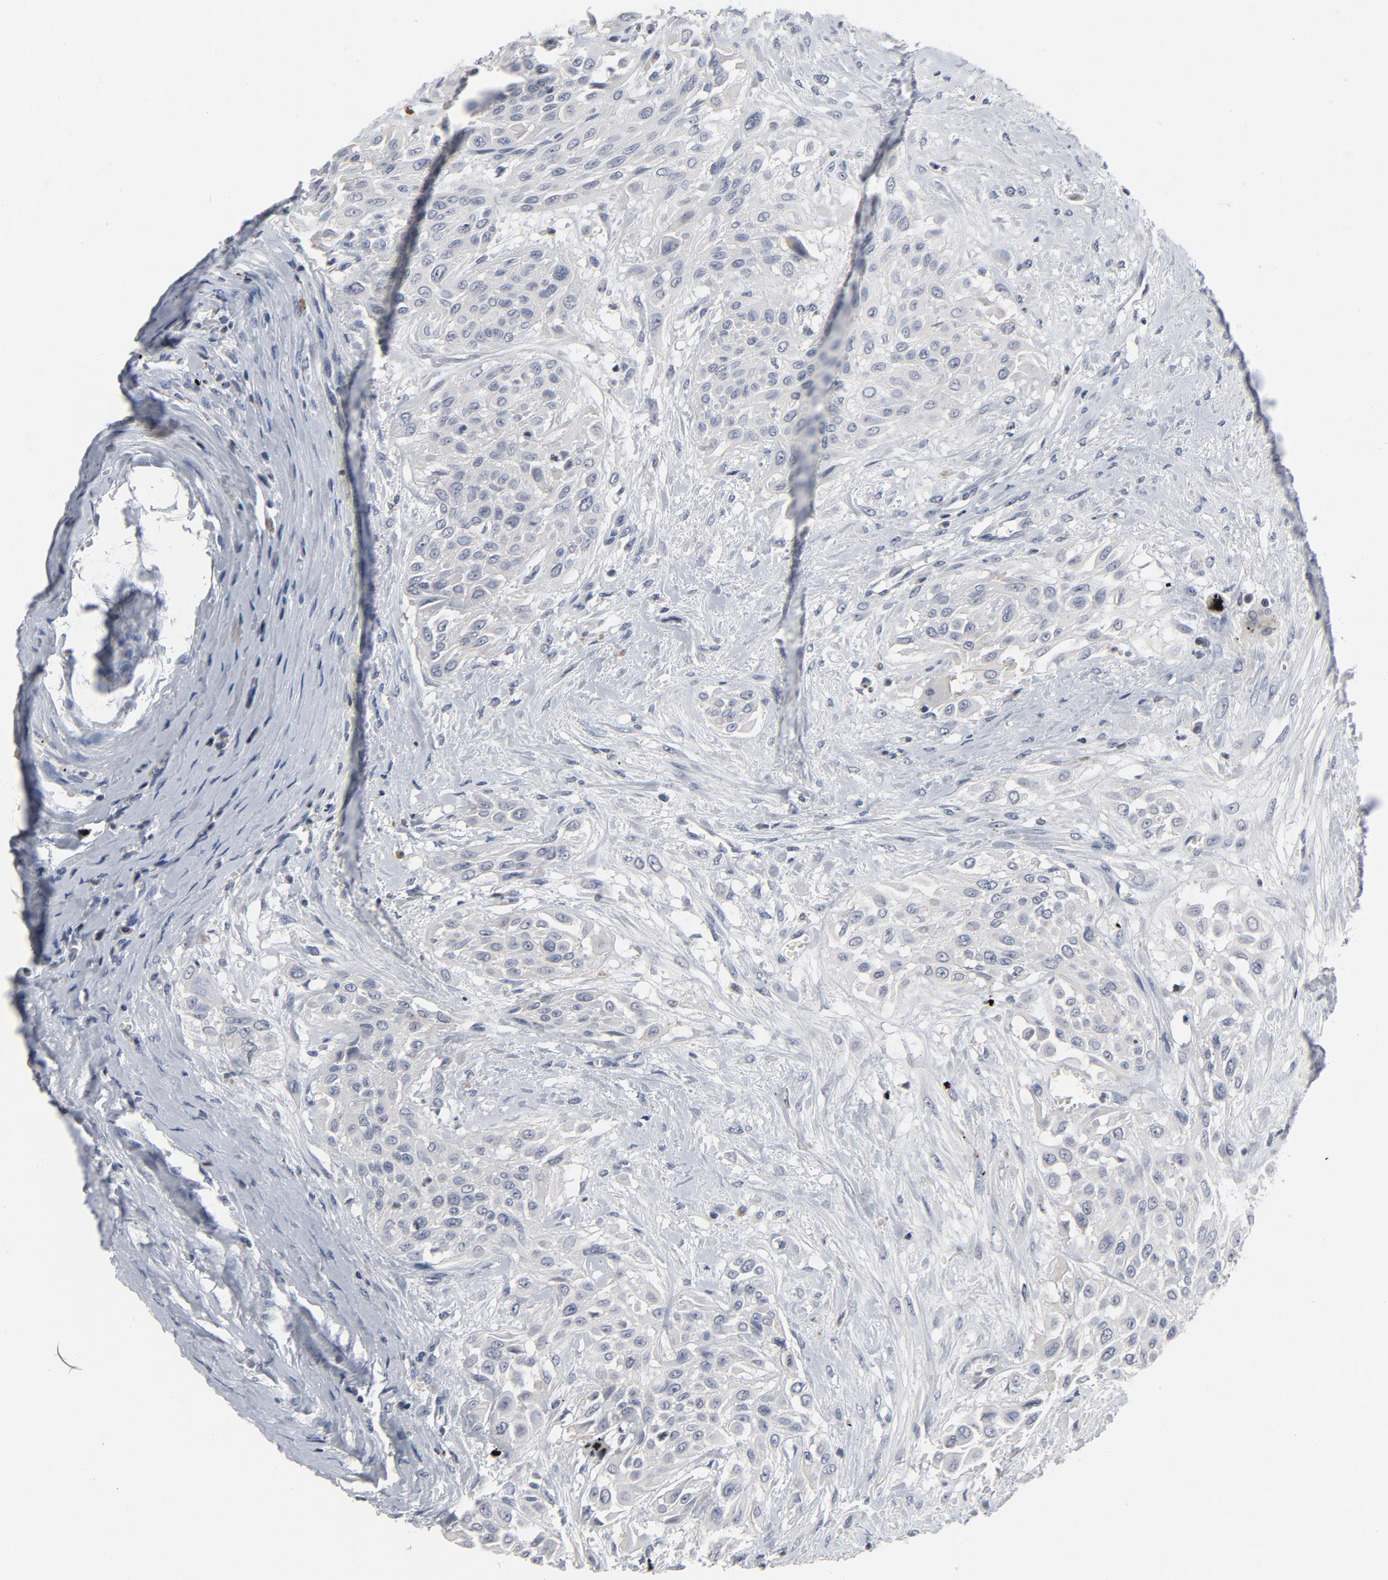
{"staining": {"intensity": "negative", "quantity": "none", "location": "none"}, "tissue": "urothelial cancer", "cell_type": "Tumor cells", "image_type": "cancer", "snomed": [{"axis": "morphology", "description": "Urothelial carcinoma, High grade"}, {"axis": "topography", "description": "Urinary bladder"}], "caption": "Urothelial cancer stained for a protein using immunohistochemistry reveals no expression tumor cells.", "gene": "TCL1A", "patient": {"sex": "male", "age": 57}}